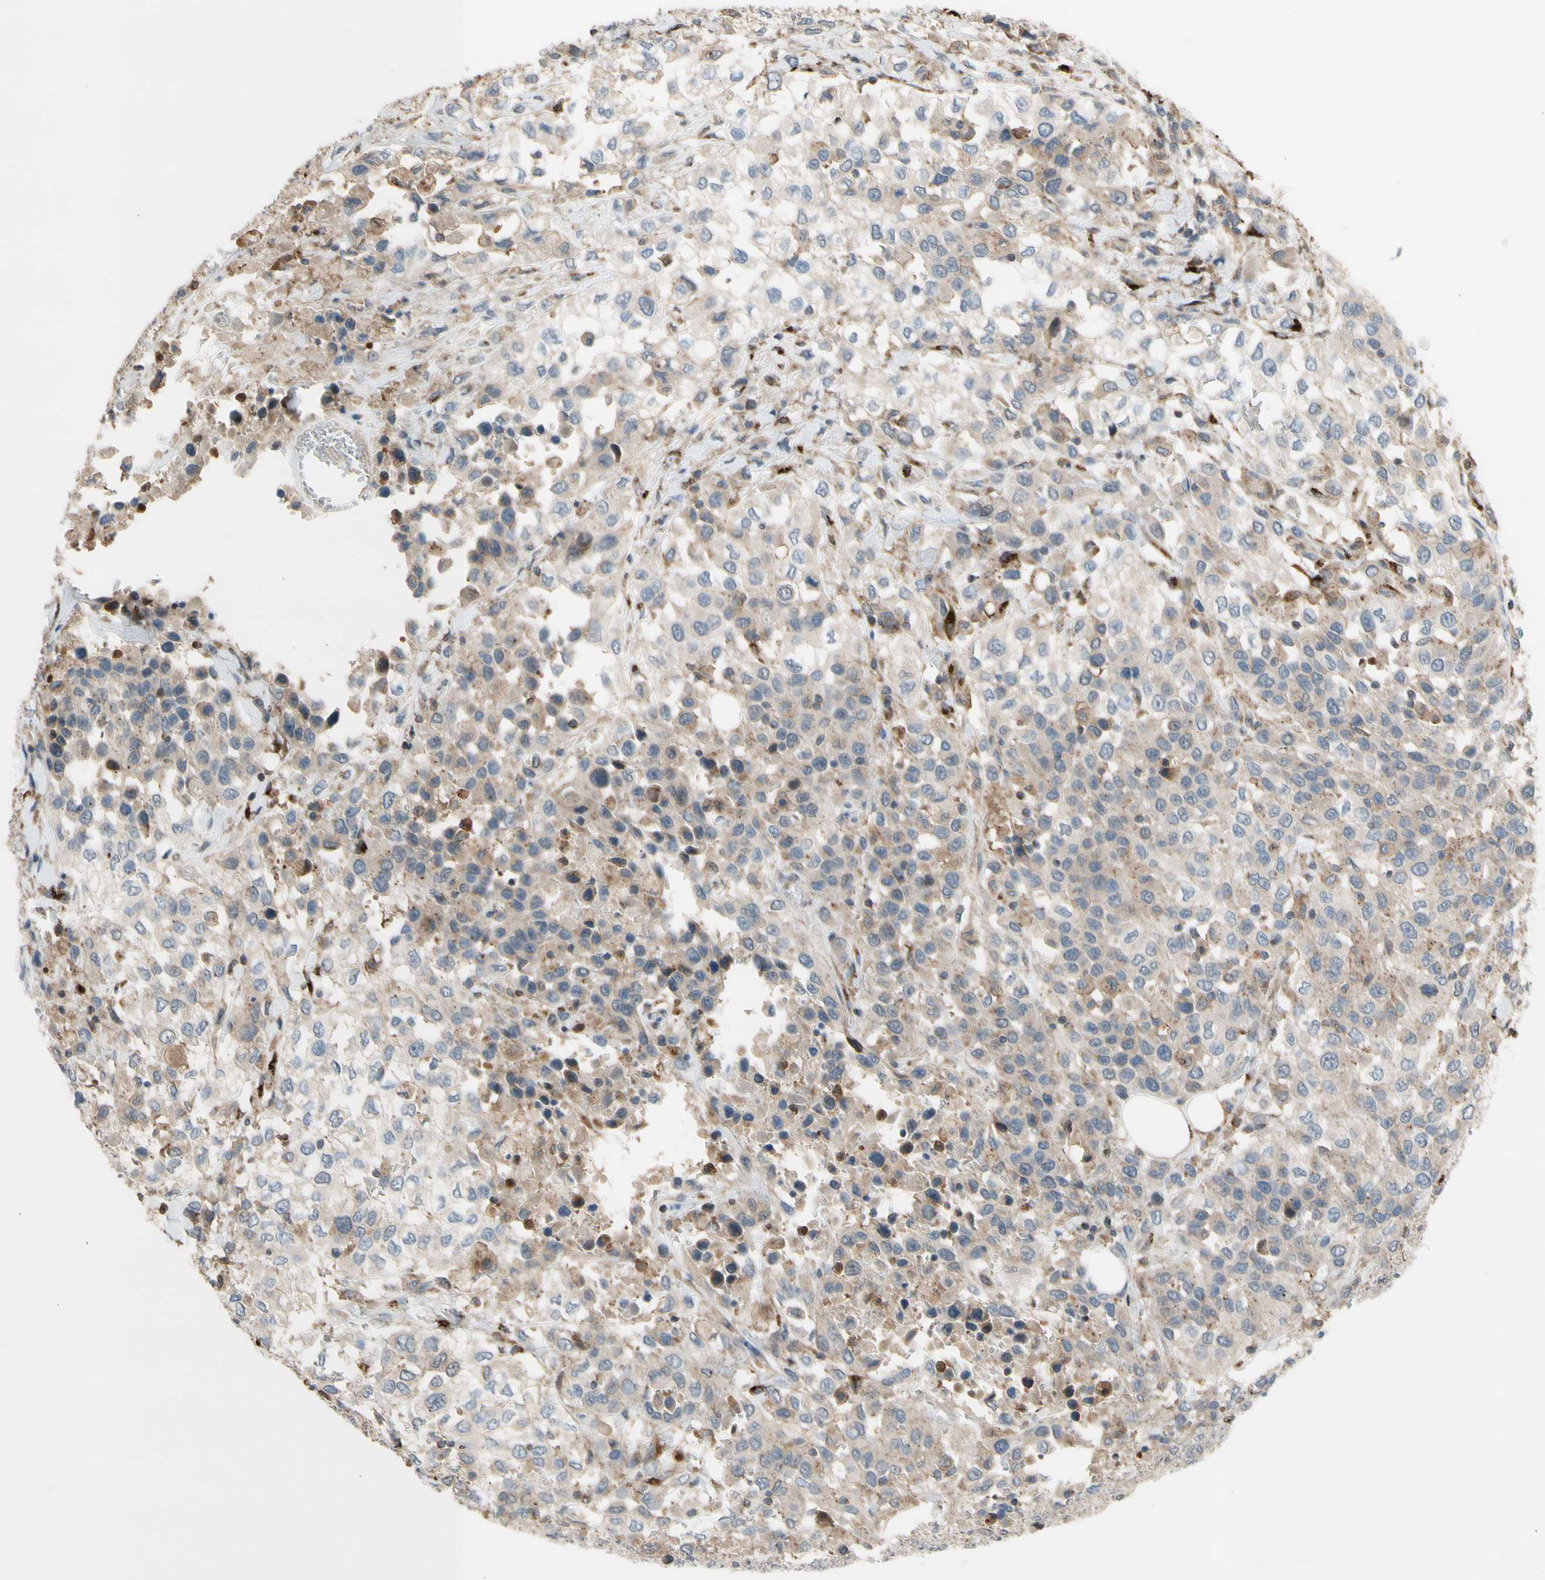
{"staining": {"intensity": "weak", "quantity": "25%-75%", "location": "cytoplasmic/membranous"}, "tissue": "urothelial cancer", "cell_type": "Tumor cells", "image_type": "cancer", "snomed": [{"axis": "morphology", "description": "Urothelial carcinoma, High grade"}, {"axis": "topography", "description": "Urinary bladder"}], "caption": "This is an image of immunohistochemistry staining of urothelial carcinoma (high-grade), which shows weak staining in the cytoplasmic/membranous of tumor cells.", "gene": "GALNT5", "patient": {"sex": "female", "age": 80}}